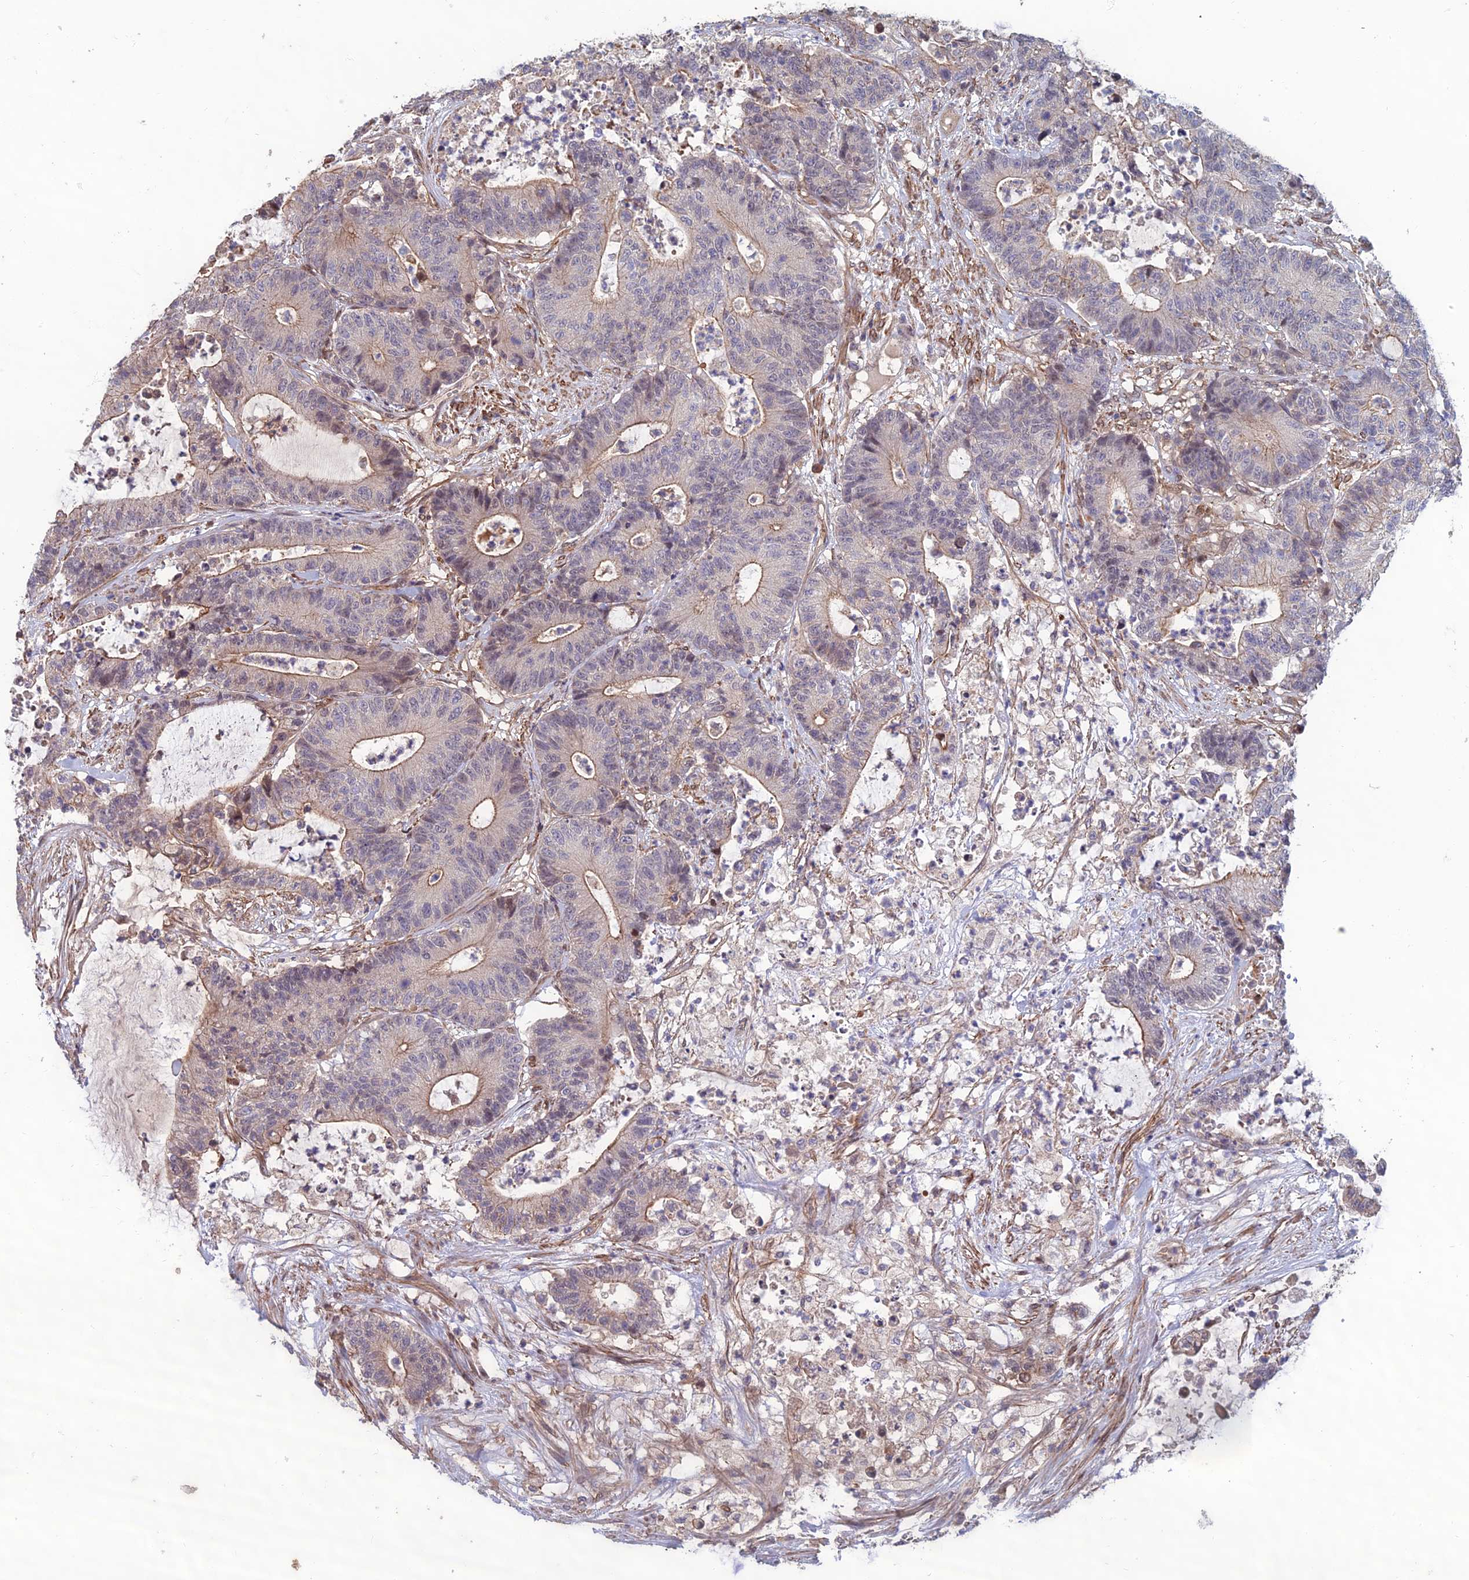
{"staining": {"intensity": "moderate", "quantity": "<25%", "location": "cytoplasmic/membranous"}, "tissue": "colorectal cancer", "cell_type": "Tumor cells", "image_type": "cancer", "snomed": [{"axis": "morphology", "description": "Adenocarcinoma, NOS"}, {"axis": "topography", "description": "Colon"}], "caption": "Adenocarcinoma (colorectal) stained with DAB immunohistochemistry (IHC) demonstrates low levels of moderate cytoplasmic/membranous positivity in about <25% of tumor cells.", "gene": "CCDC183", "patient": {"sex": "female", "age": 84}}